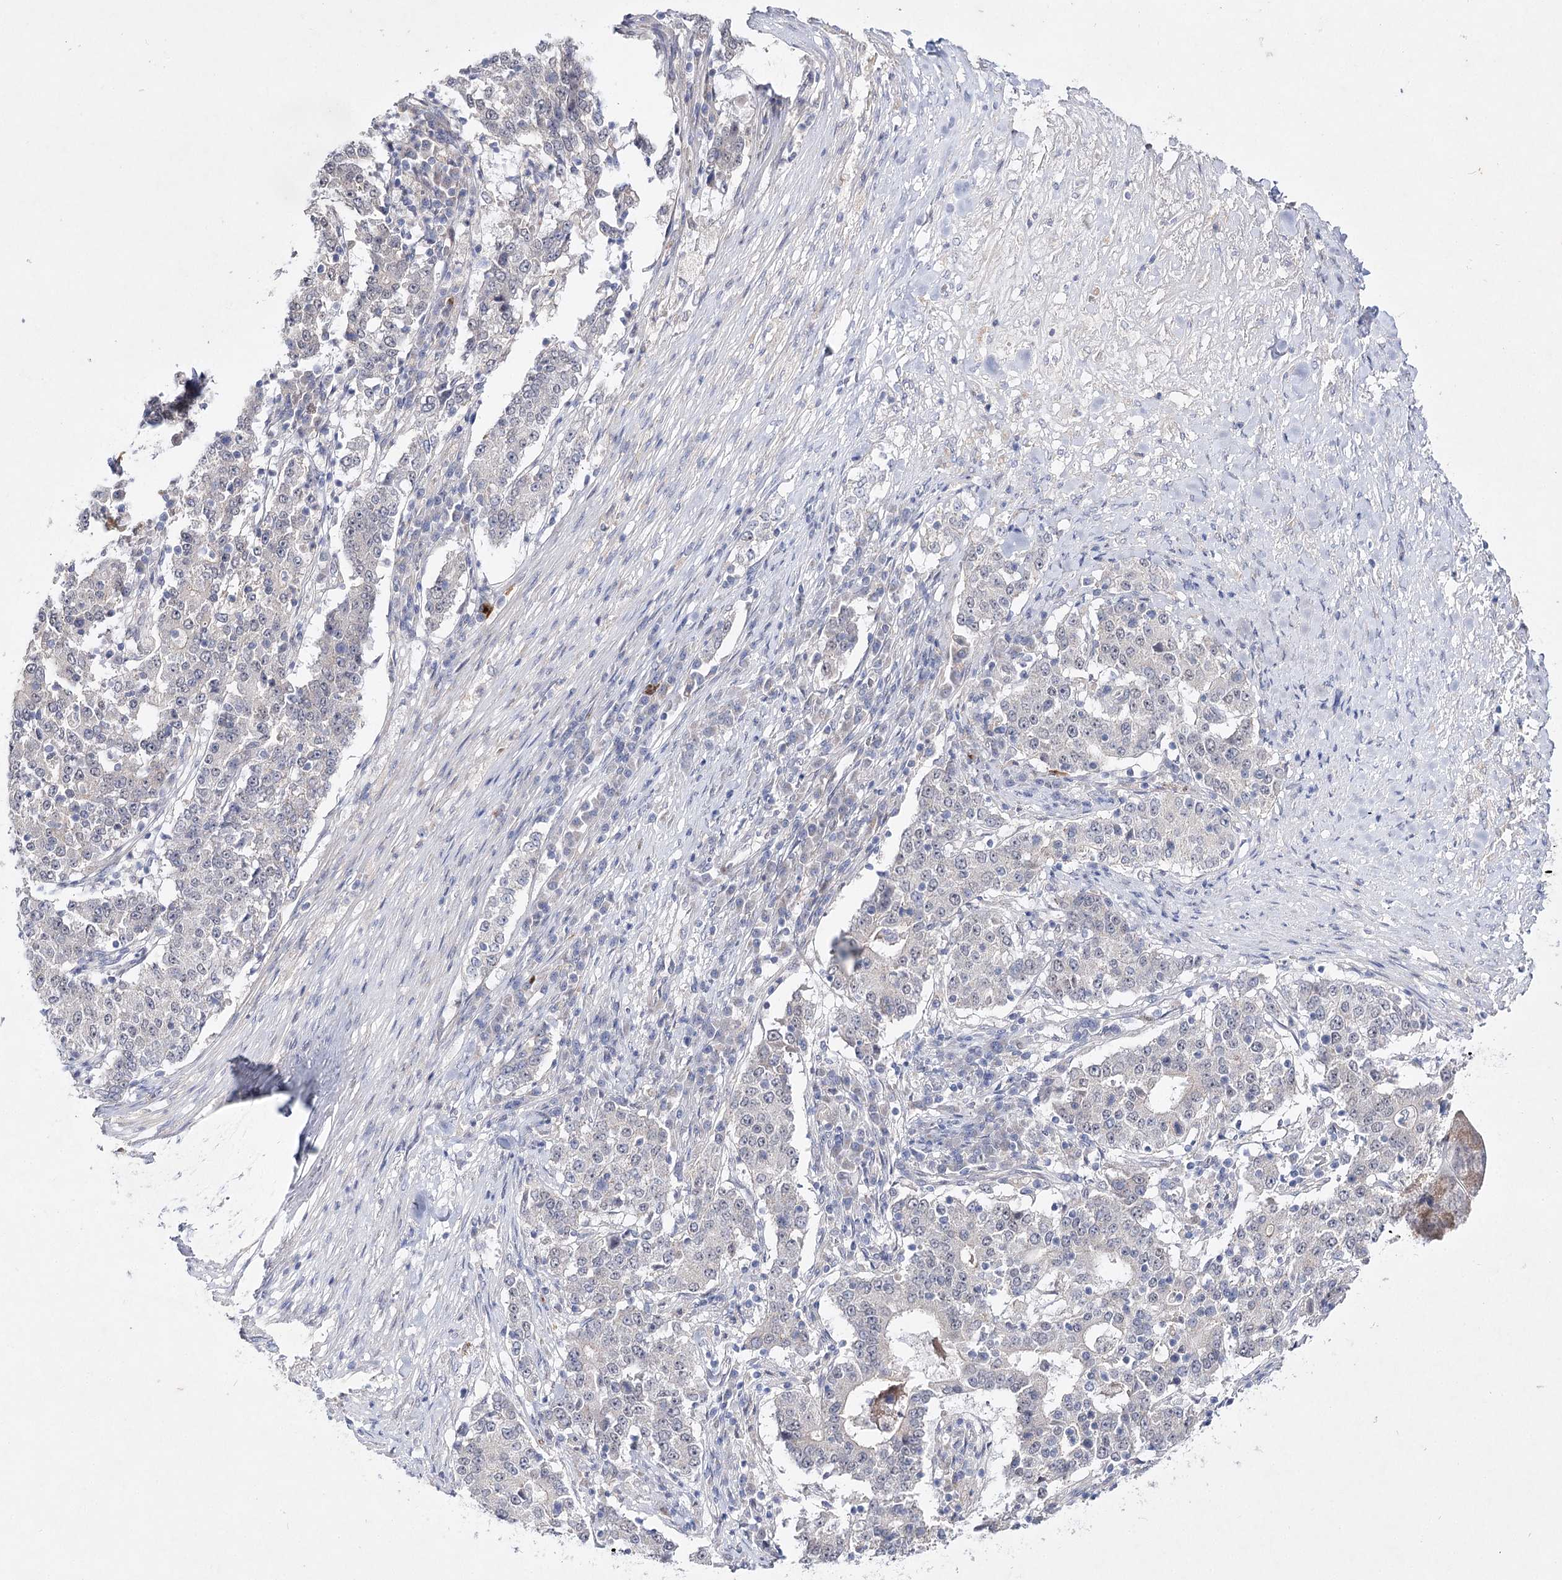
{"staining": {"intensity": "negative", "quantity": "none", "location": "none"}, "tissue": "stomach cancer", "cell_type": "Tumor cells", "image_type": "cancer", "snomed": [{"axis": "morphology", "description": "Adenocarcinoma, NOS"}, {"axis": "topography", "description": "Stomach"}], "caption": "There is no significant staining in tumor cells of stomach cancer. Nuclei are stained in blue.", "gene": "ARHGAP32", "patient": {"sex": "male", "age": 59}}